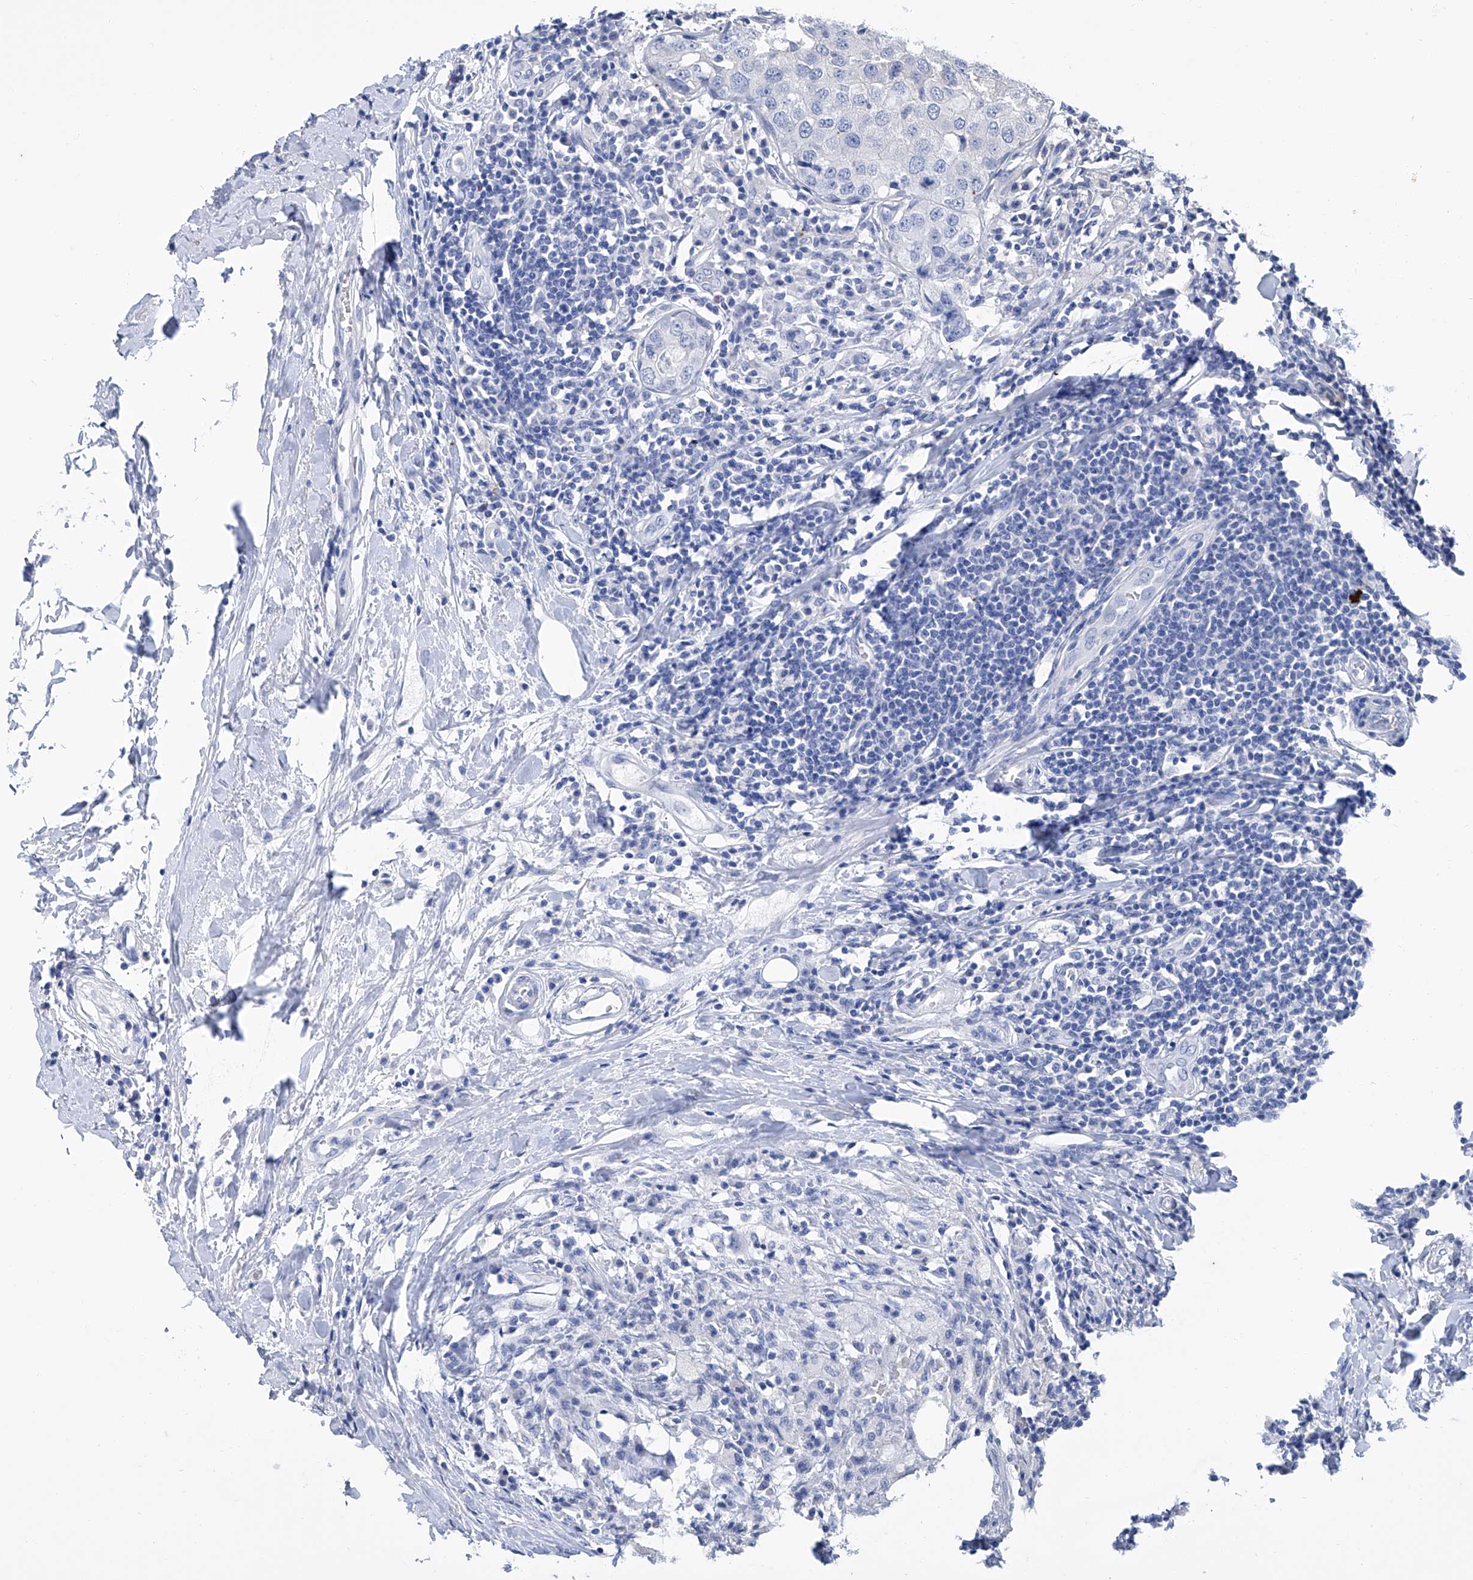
{"staining": {"intensity": "negative", "quantity": "none", "location": "none"}, "tissue": "breast cancer", "cell_type": "Tumor cells", "image_type": "cancer", "snomed": [{"axis": "morphology", "description": "Duct carcinoma"}, {"axis": "topography", "description": "Breast"}], "caption": "High magnification brightfield microscopy of breast cancer (infiltrating ductal carcinoma) stained with DAB (brown) and counterstained with hematoxylin (blue): tumor cells show no significant positivity. Nuclei are stained in blue.", "gene": "GPT", "patient": {"sex": "female", "age": 27}}